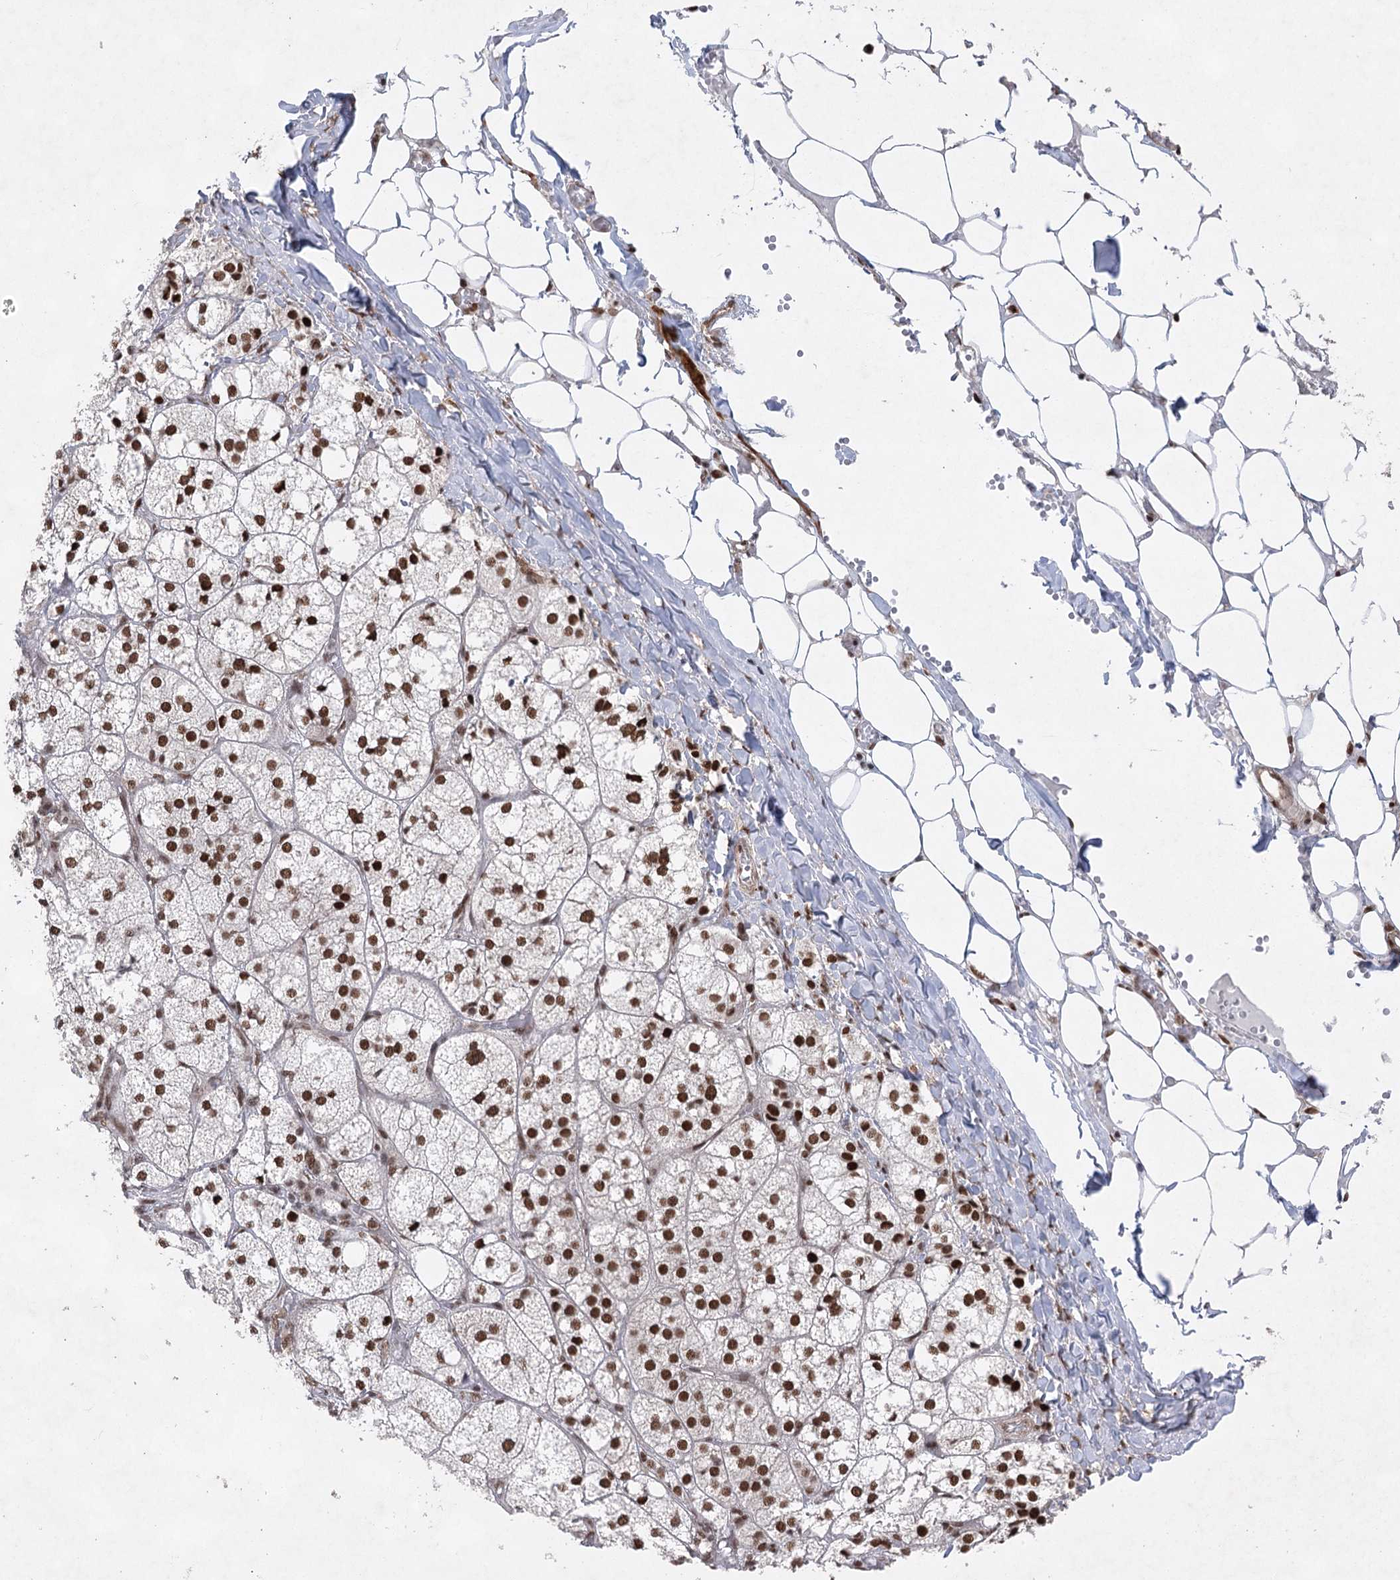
{"staining": {"intensity": "strong", "quantity": ">75%", "location": "nuclear"}, "tissue": "adrenal gland", "cell_type": "Glandular cells", "image_type": "normal", "snomed": [{"axis": "morphology", "description": "Normal tissue, NOS"}, {"axis": "topography", "description": "Adrenal gland"}], "caption": "Strong nuclear staining is appreciated in approximately >75% of glandular cells in benign adrenal gland.", "gene": "ZCCHC8", "patient": {"sex": "female", "age": 61}}